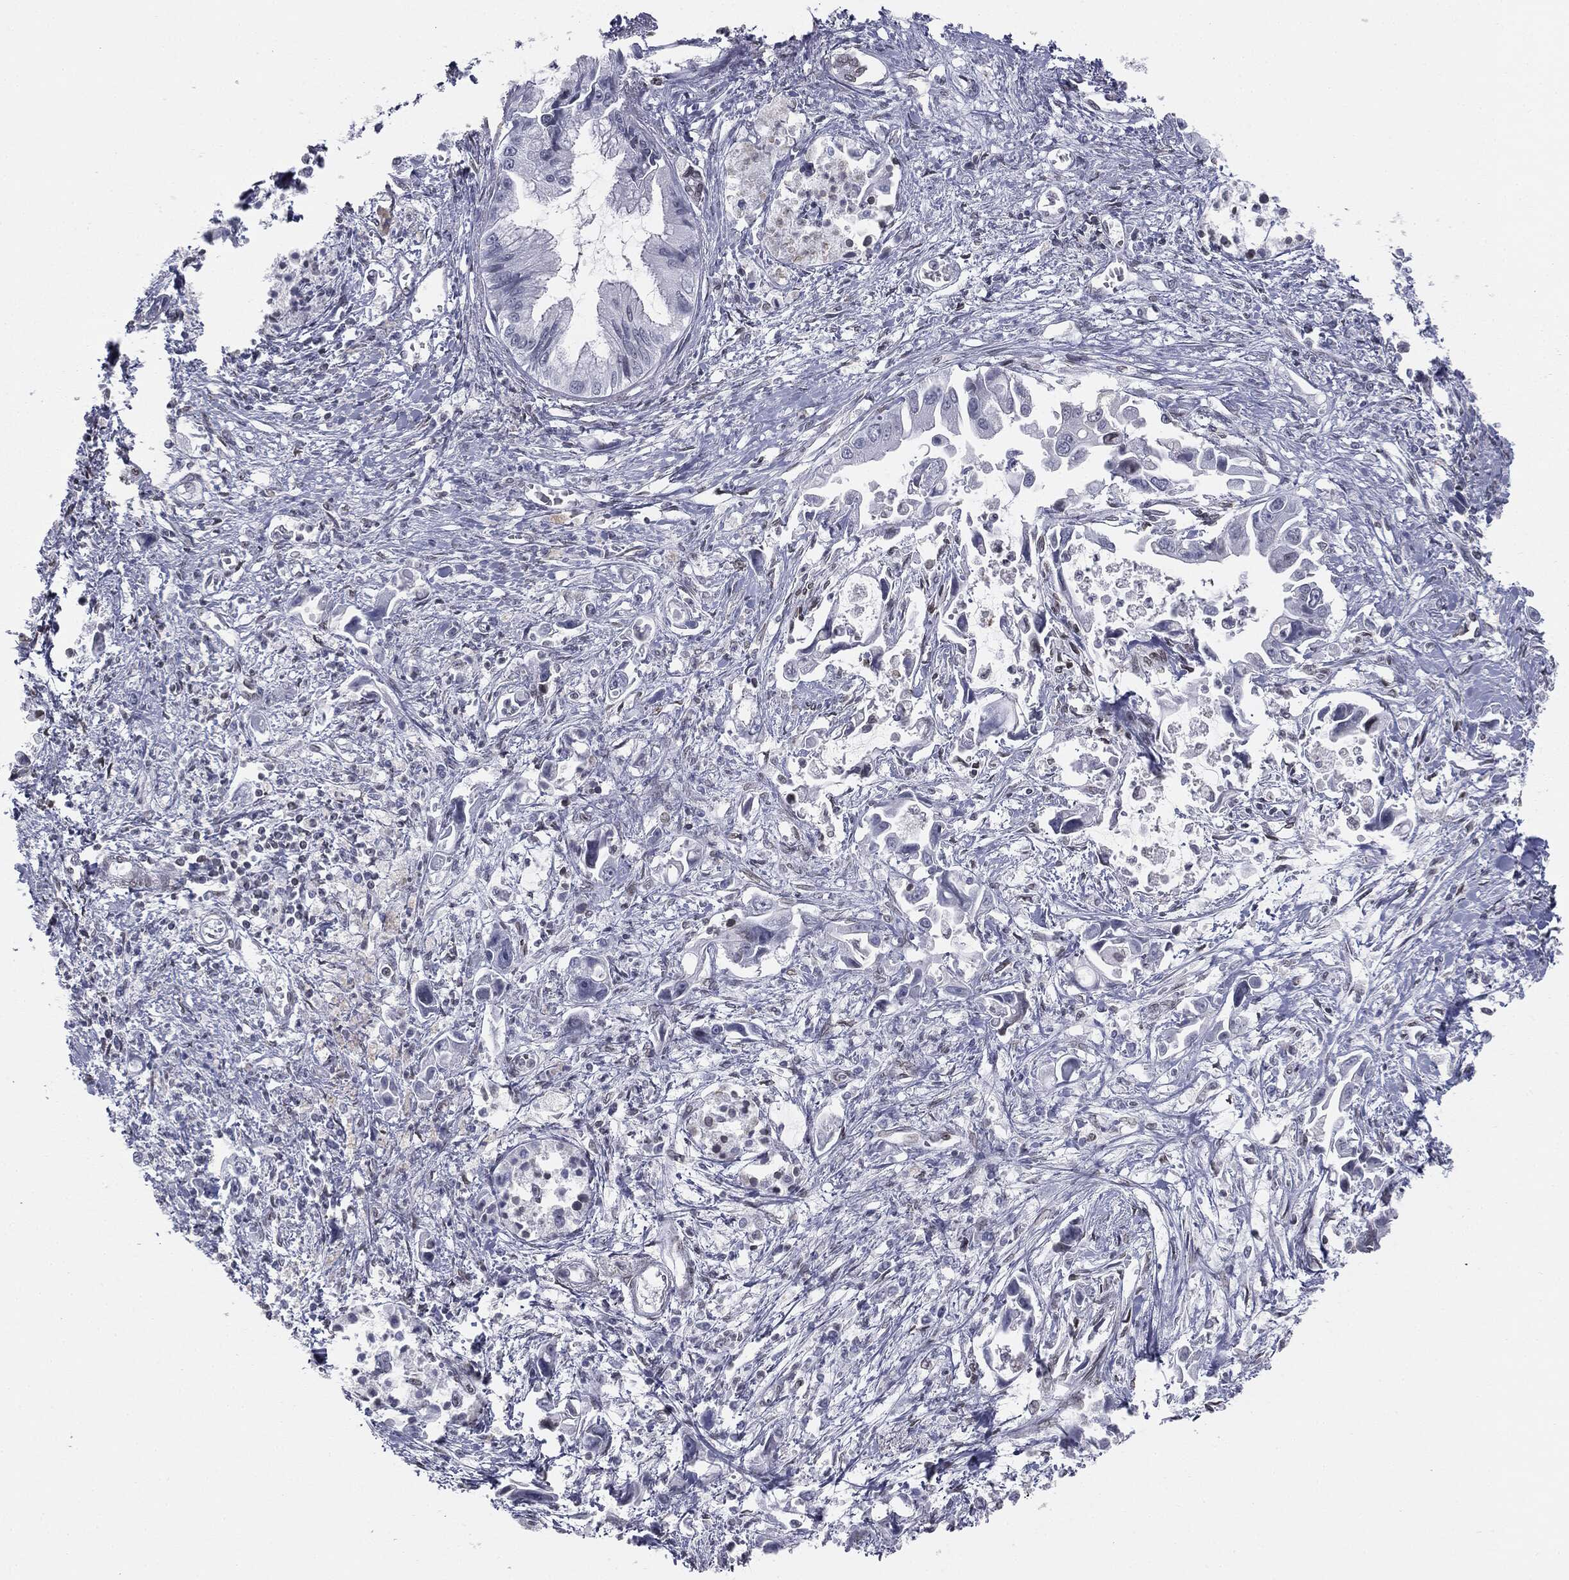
{"staining": {"intensity": "negative", "quantity": "none", "location": "none"}, "tissue": "pancreatic cancer", "cell_type": "Tumor cells", "image_type": "cancer", "snomed": [{"axis": "morphology", "description": "Adenocarcinoma, NOS"}, {"axis": "topography", "description": "Pancreas"}], "caption": "Protein analysis of pancreatic cancer exhibits no significant positivity in tumor cells.", "gene": "ALDOB", "patient": {"sex": "male", "age": 84}}